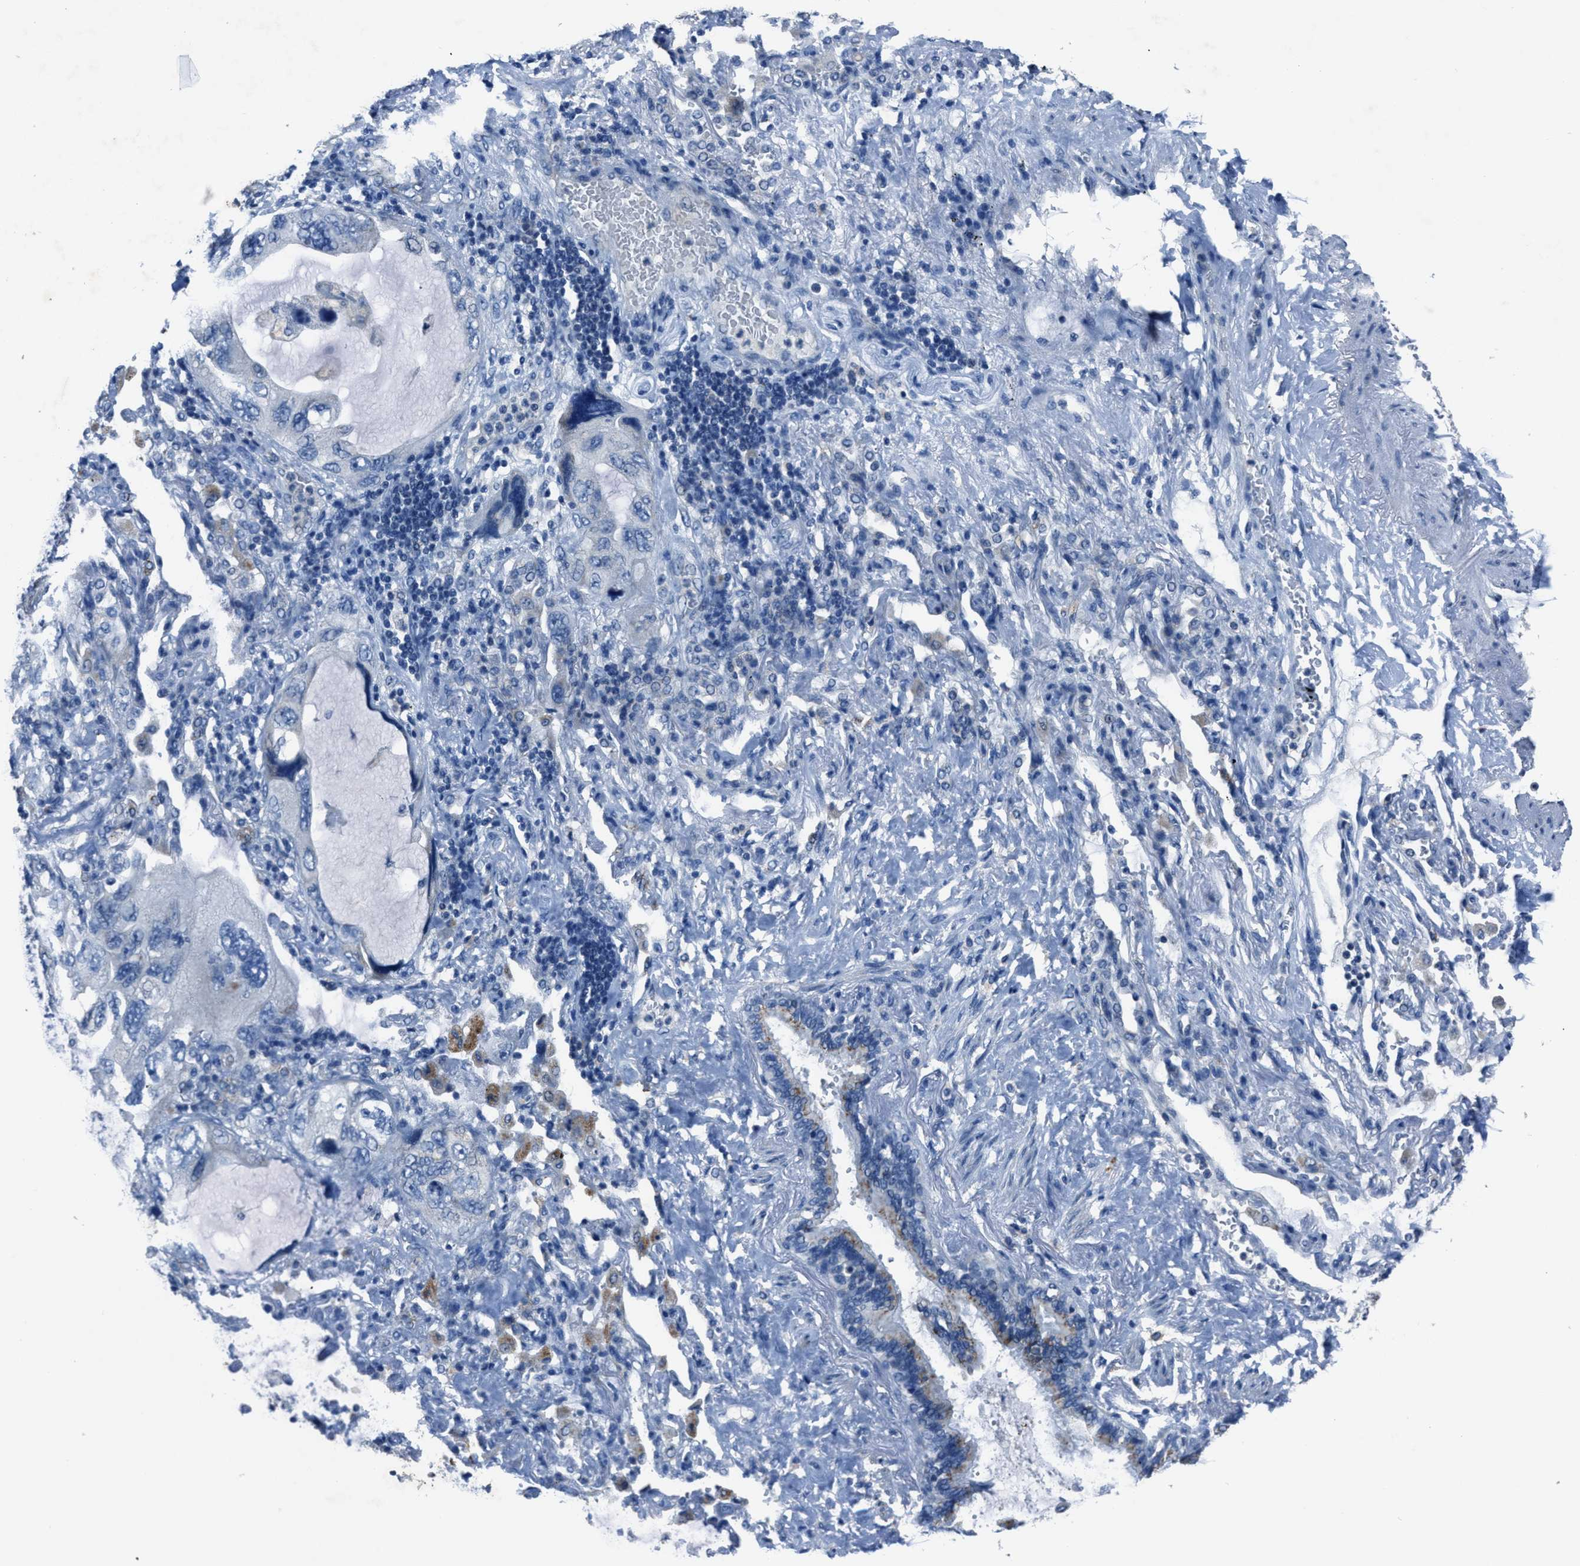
{"staining": {"intensity": "negative", "quantity": "none", "location": "none"}, "tissue": "lung cancer", "cell_type": "Tumor cells", "image_type": "cancer", "snomed": [{"axis": "morphology", "description": "Squamous cell carcinoma, NOS"}, {"axis": "topography", "description": "Lung"}], "caption": "Immunohistochemical staining of lung cancer (squamous cell carcinoma) displays no significant staining in tumor cells. (Immunohistochemistry (ihc), brightfield microscopy, high magnification).", "gene": "ADAM2", "patient": {"sex": "female", "age": 73}}